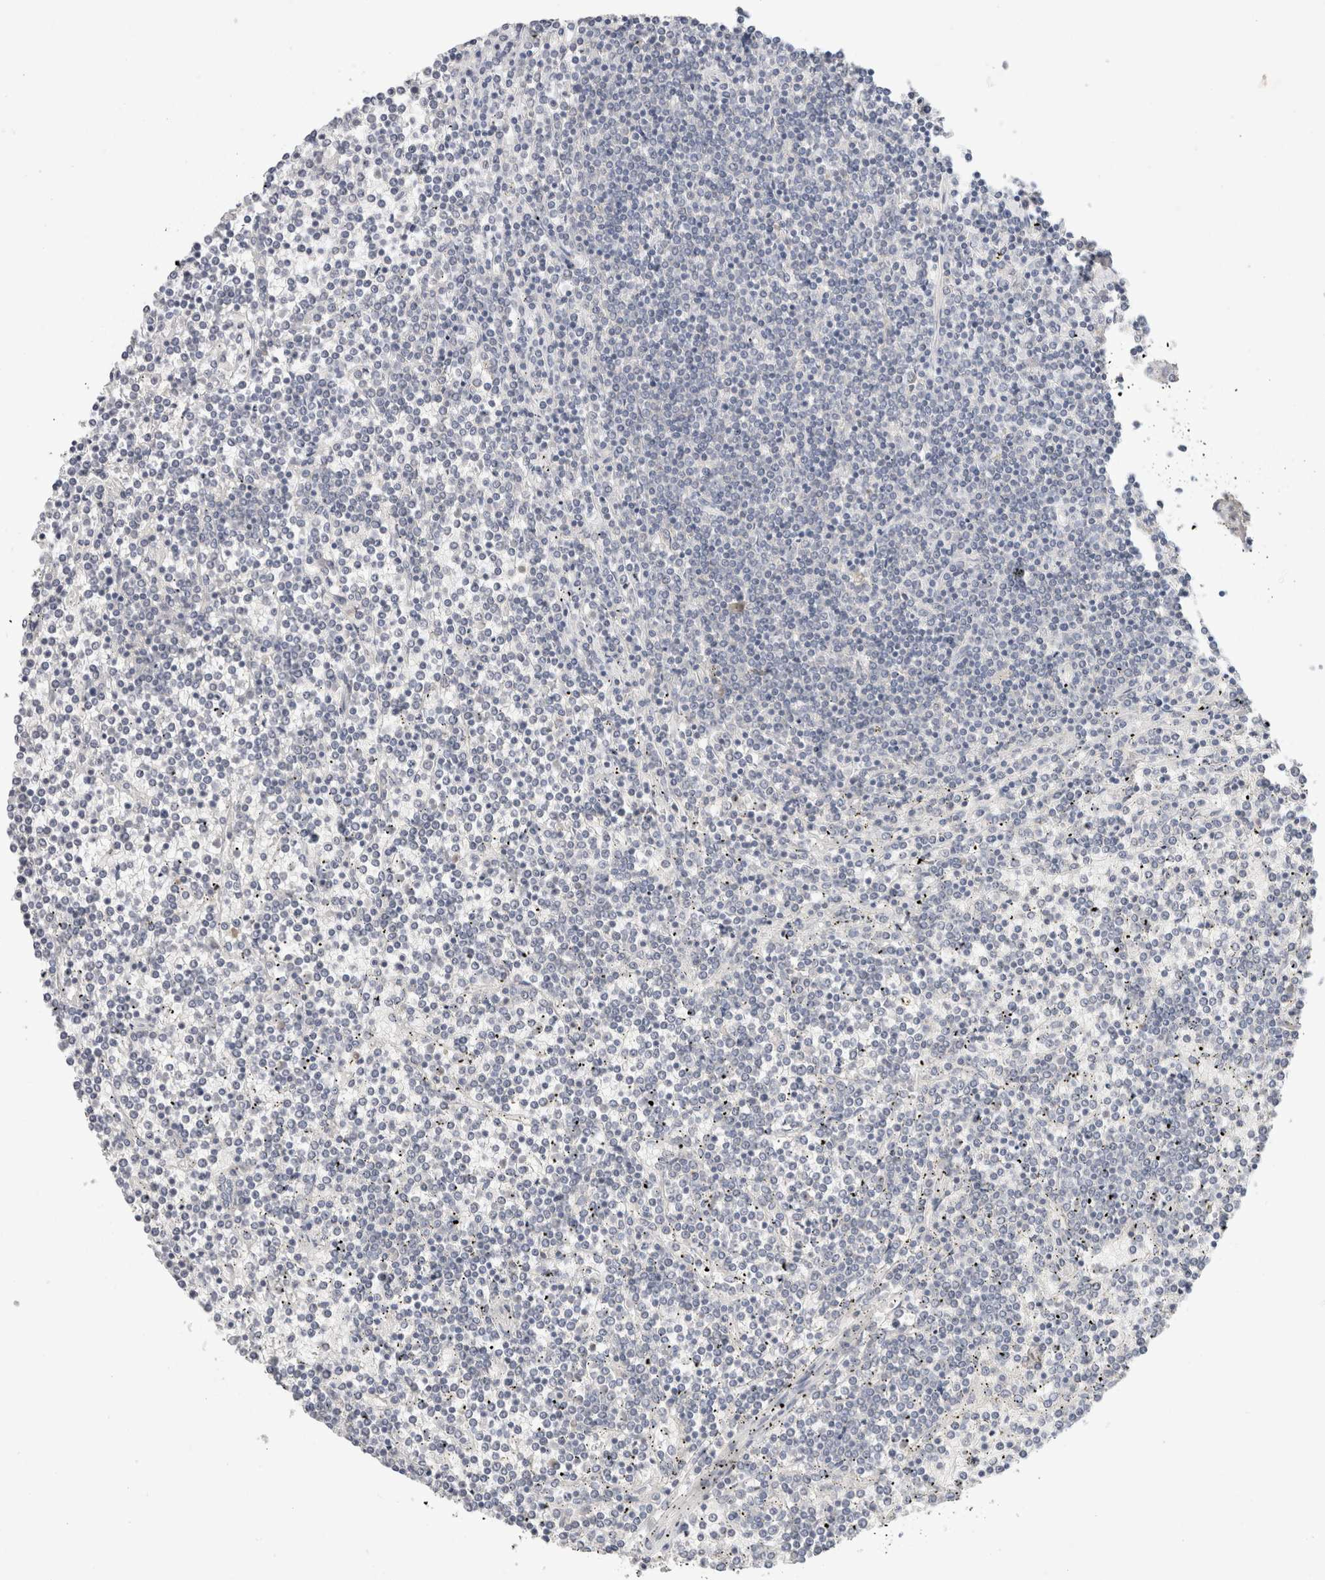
{"staining": {"intensity": "negative", "quantity": "none", "location": "none"}, "tissue": "lymphoma", "cell_type": "Tumor cells", "image_type": "cancer", "snomed": [{"axis": "morphology", "description": "Malignant lymphoma, non-Hodgkin's type, Low grade"}, {"axis": "topography", "description": "Spleen"}], "caption": "Human lymphoma stained for a protein using IHC exhibits no positivity in tumor cells.", "gene": "MPP2", "patient": {"sex": "female", "age": 19}}